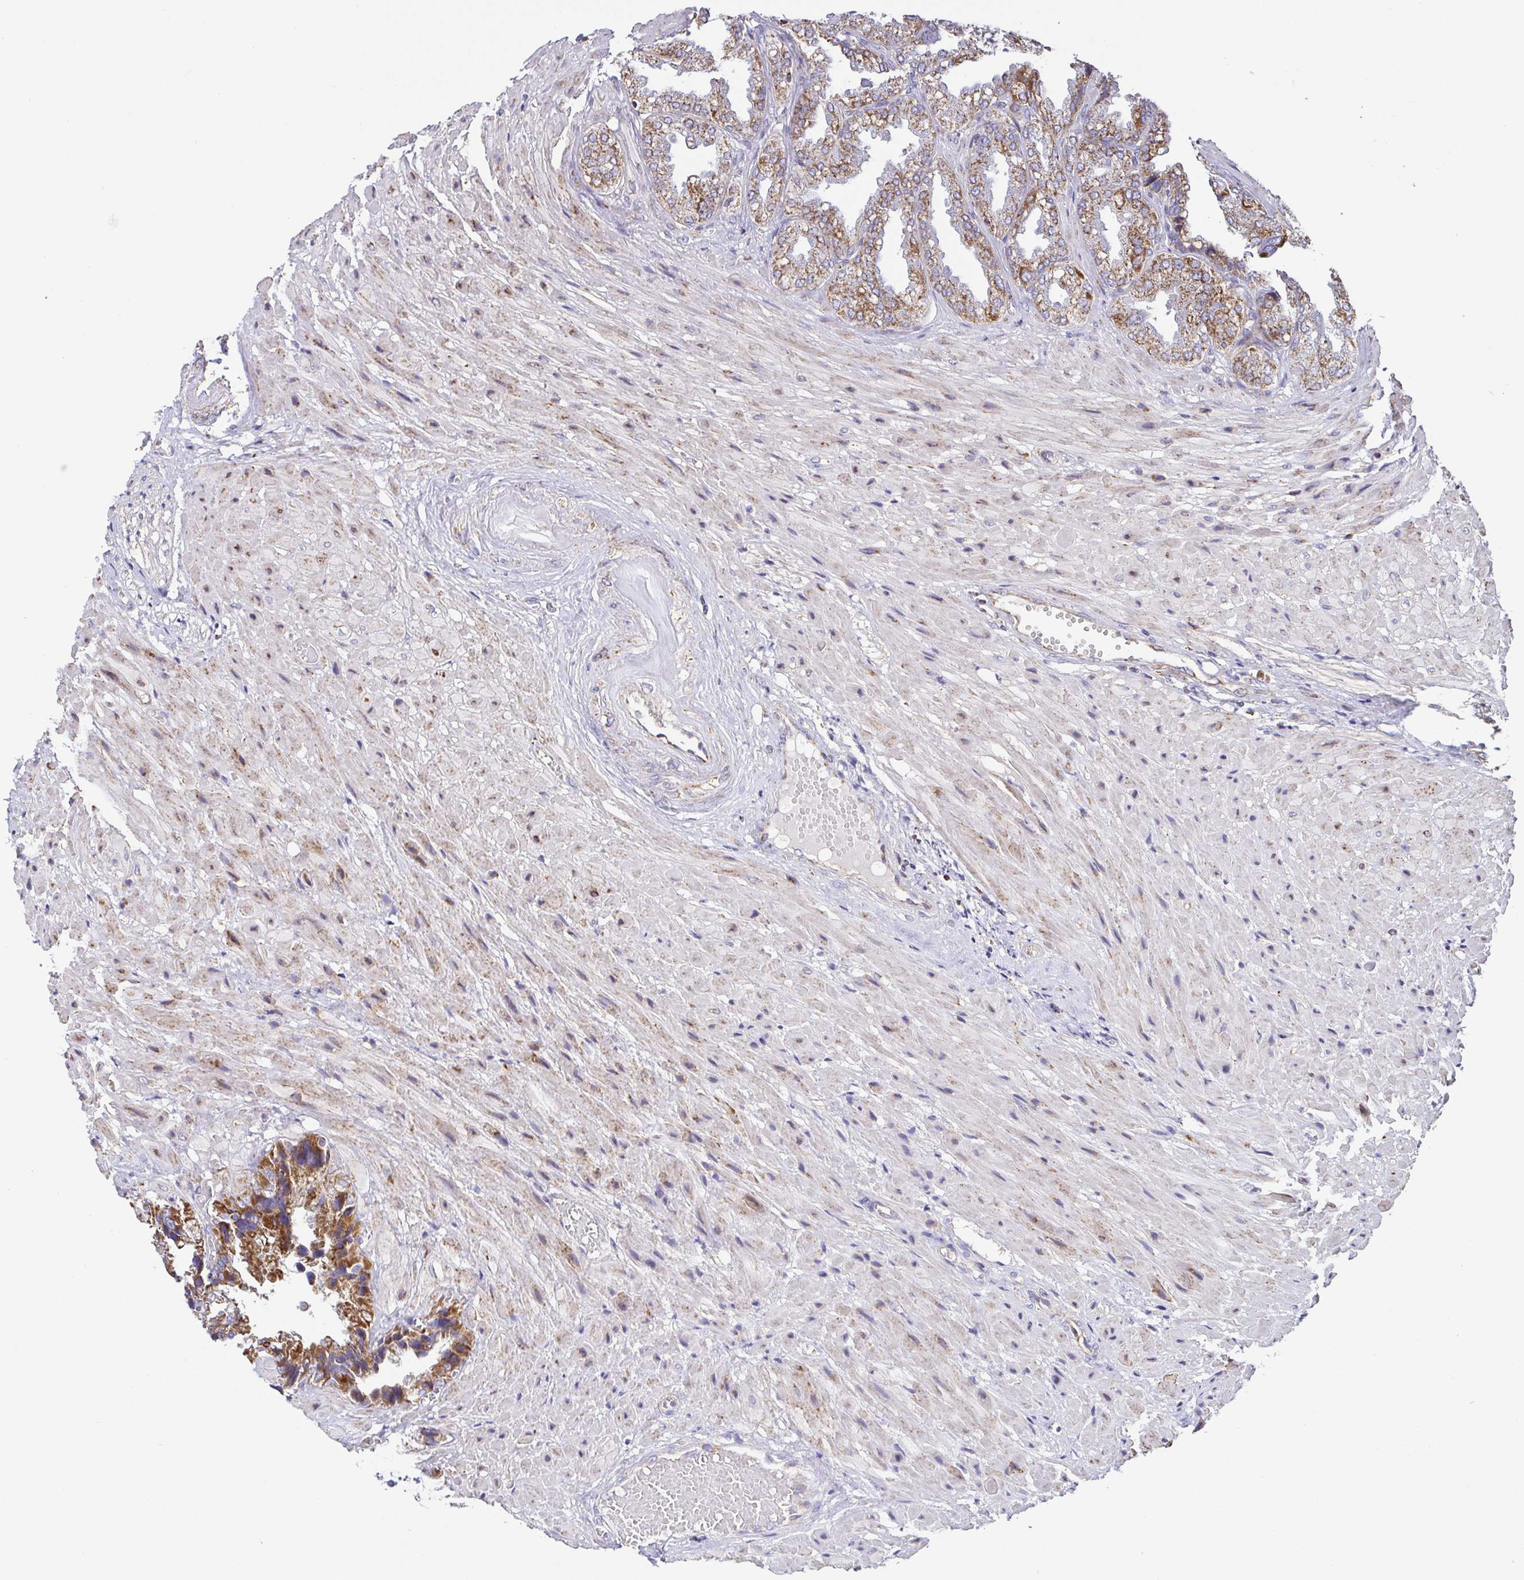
{"staining": {"intensity": "moderate", "quantity": "25%-75%", "location": "cytoplasmic/membranous"}, "tissue": "seminal vesicle", "cell_type": "Glandular cells", "image_type": "normal", "snomed": [{"axis": "morphology", "description": "Normal tissue, NOS"}, {"axis": "topography", "description": "Seminal veicle"}], "caption": "A micrograph of seminal vesicle stained for a protein shows moderate cytoplasmic/membranous brown staining in glandular cells.", "gene": "GINM1", "patient": {"sex": "male", "age": 55}}